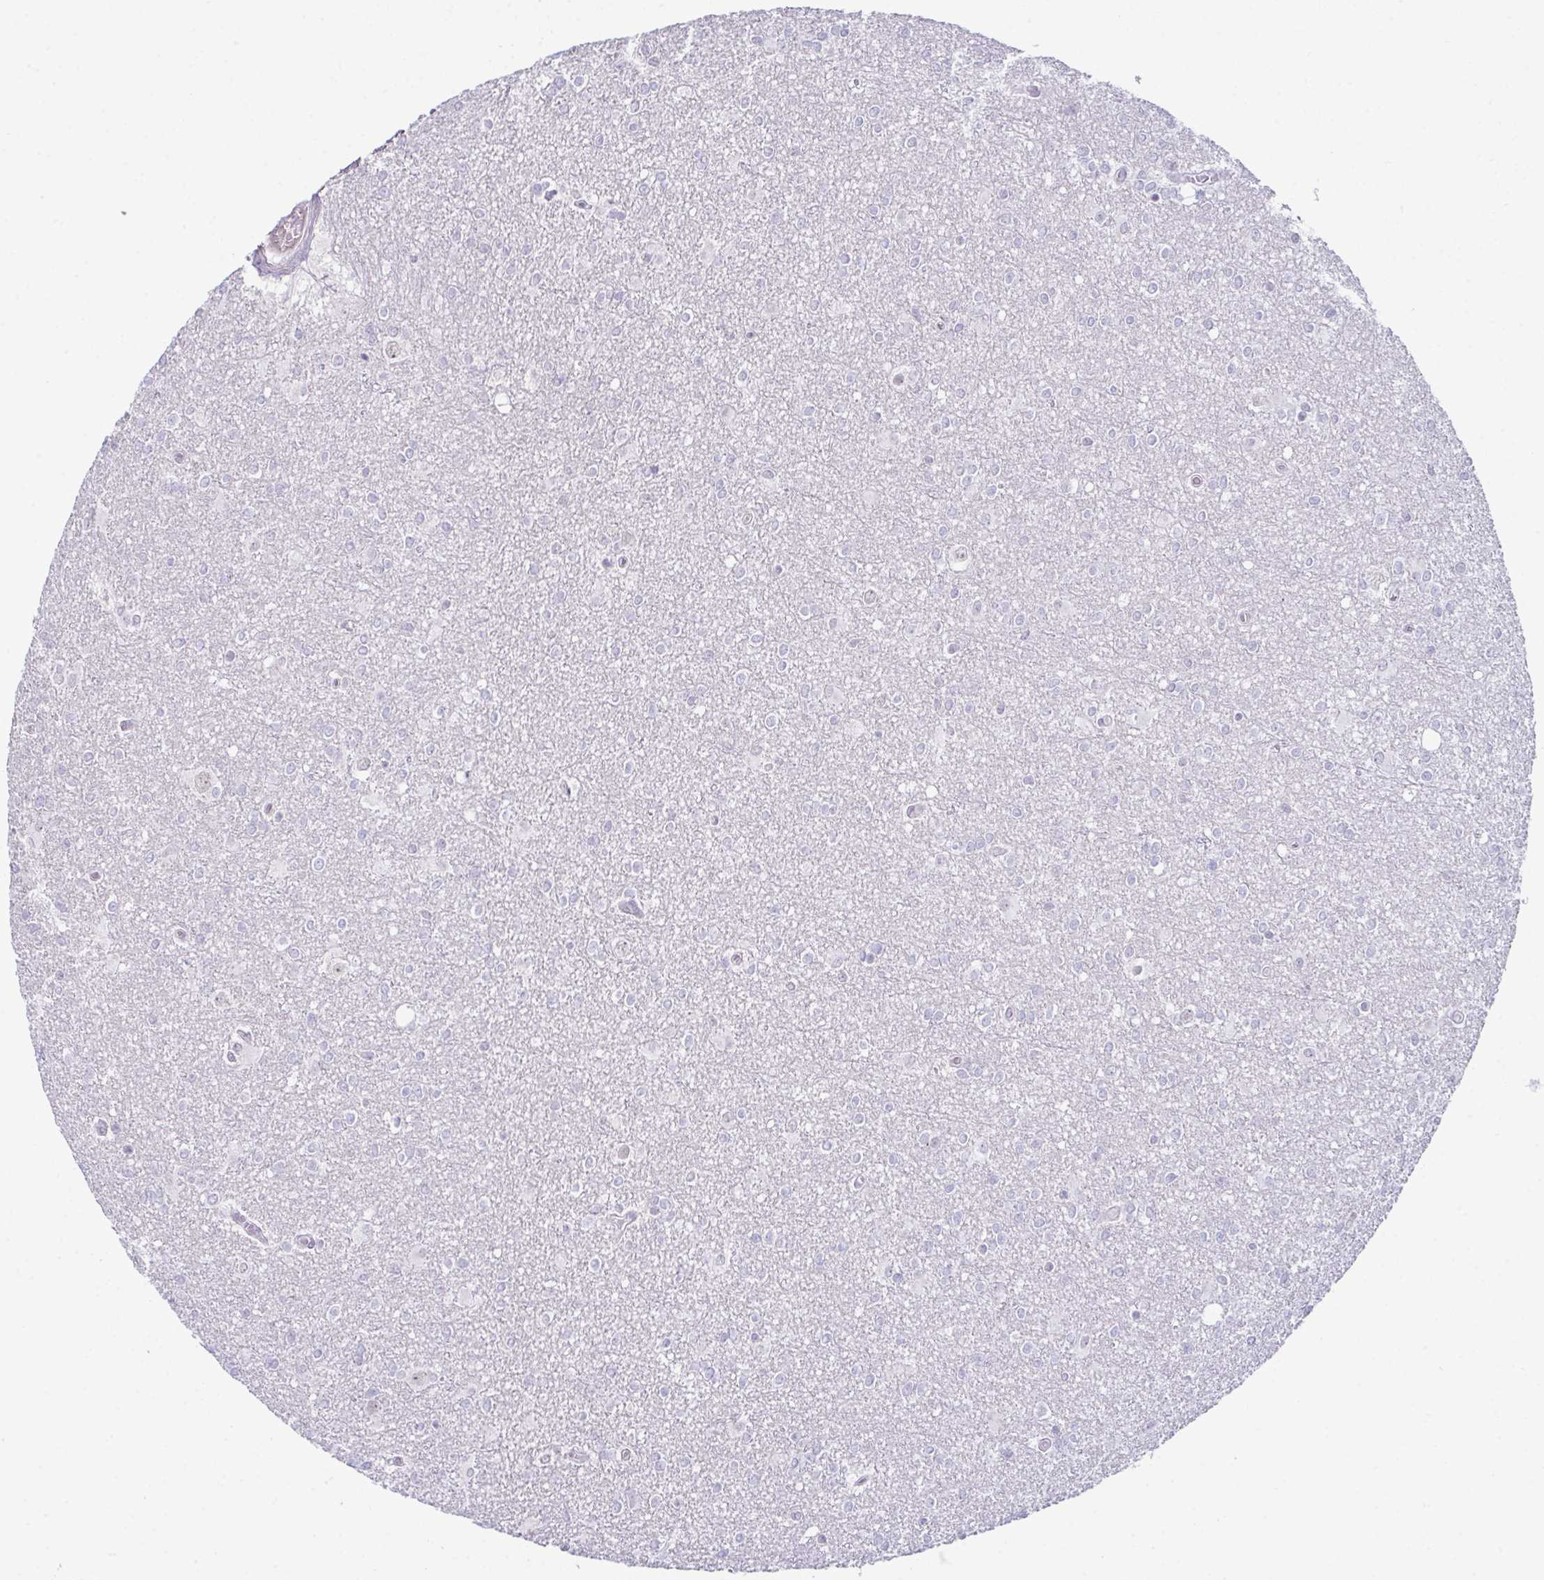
{"staining": {"intensity": "negative", "quantity": "none", "location": "none"}, "tissue": "glioma", "cell_type": "Tumor cells", "image_type": "cancer", "snomed": [{"axis": "morphology", "description": "Glioma, malignant, High grade"}, {"axis": "topography", "description": "Brain"}], "caption": "Glioma was stained to show a protein in brown. There is no significant expression in tumor cells. (DAB IHC visualized using brightfield microscopy, high magnification).", "gene": "ATP6V0D2", "patient": {"sex": "male", "age": 48}}